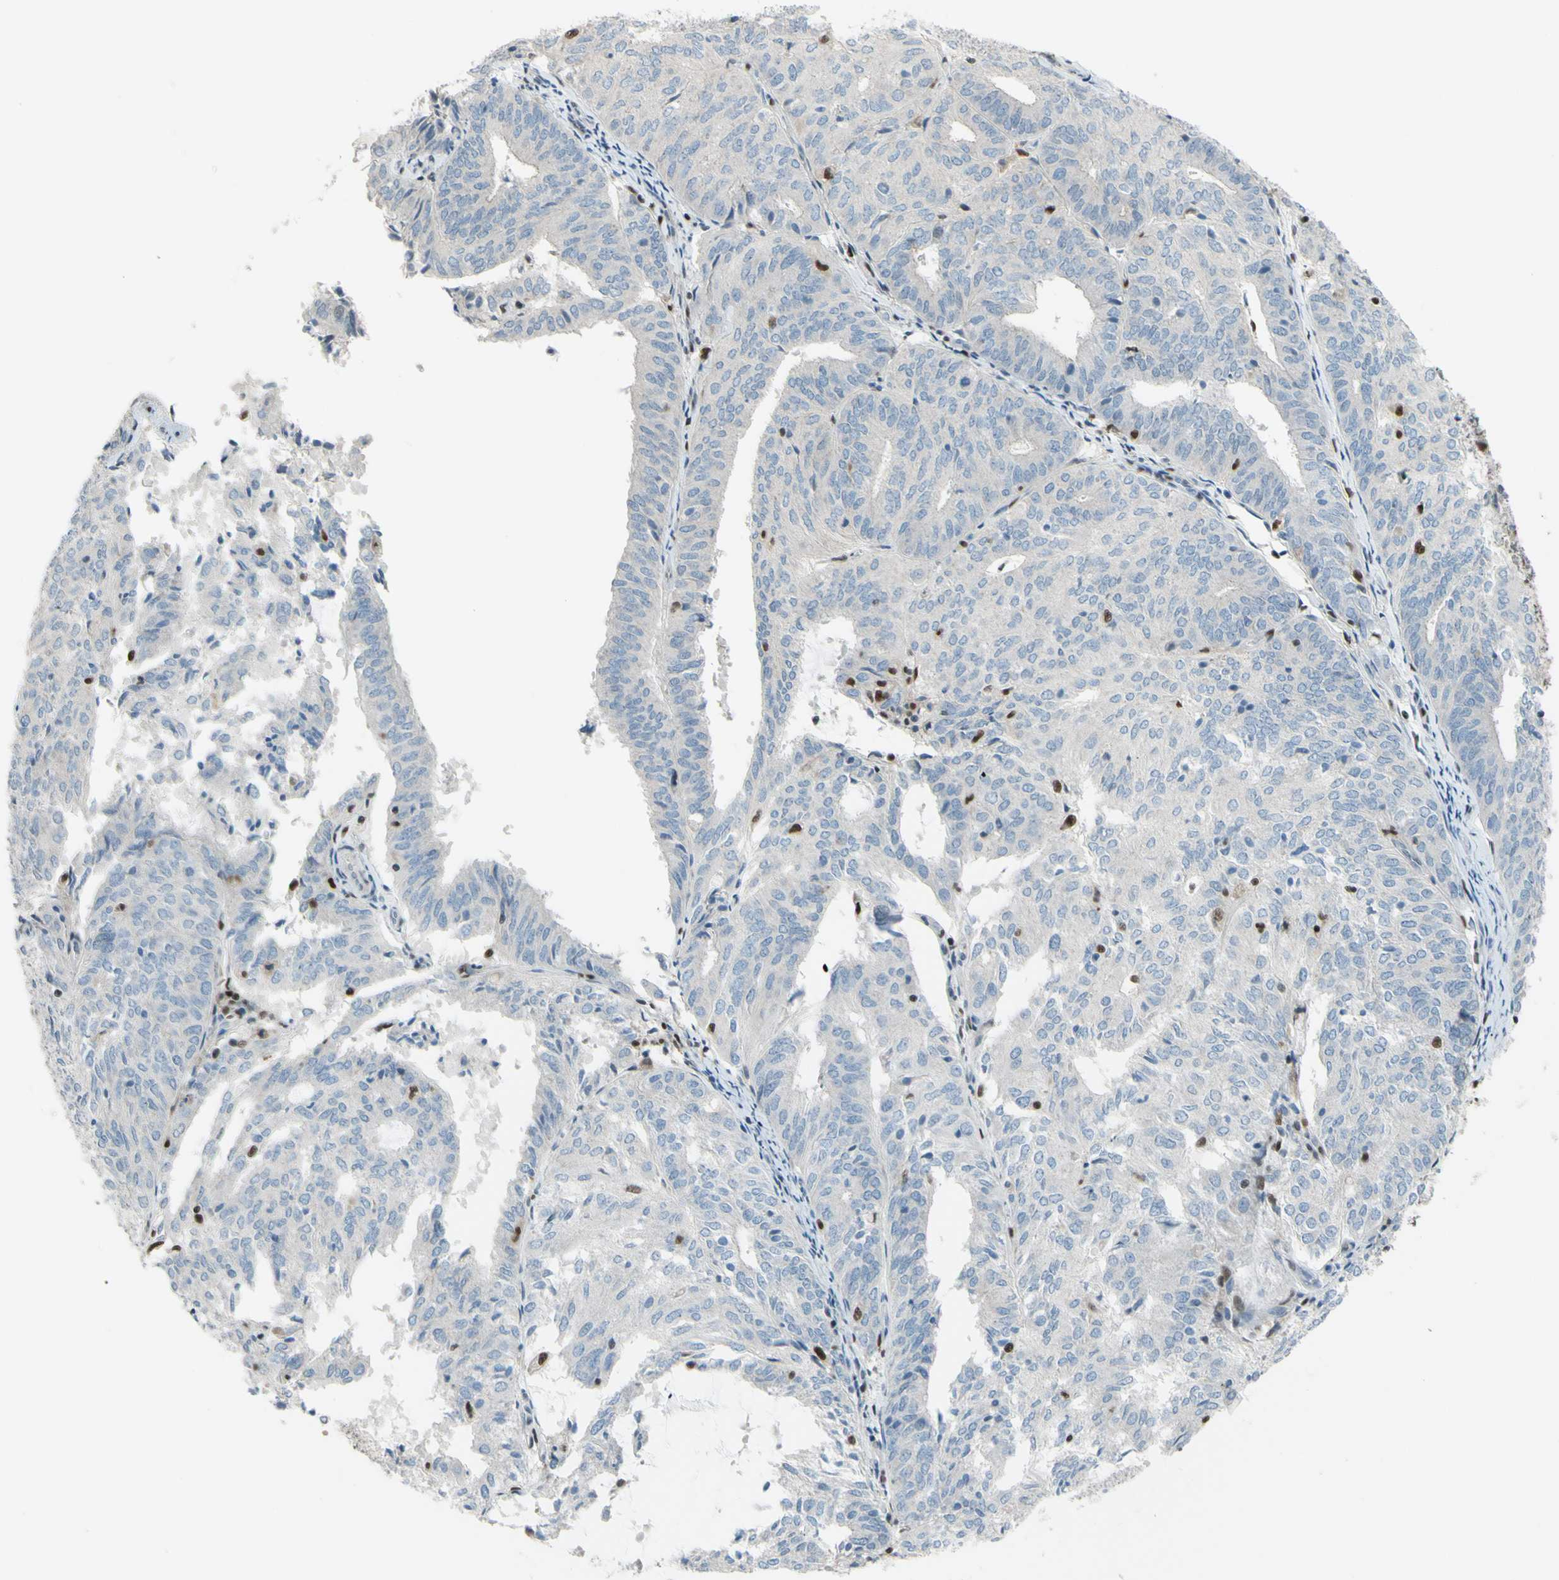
{"staining": {"intensity": "weak", "quantity": ">75%", "location": "cytoplasmic/membranous"}, "tissue": "endometrial cancer", "cell_type": "Tumor cells", "image_type": "cancer", "snomed": [{"axis": "morphology", "description": "Adenocarcinoma, NOS"}, {"axis": "topography", "description": "Uterus"}], "caption": "Immunohistochemical staining of human adenocarcinoma (endometrial) reveals weak cytoplasmic/membranous protein expression in approximately >75% of tumor cells. (Stains: DAB (3,3'-diaminobenzidine) in brown, nuclei in blue, Microscopy: brightfield microscopy at high magnification).", "gene": "FKBP5", "patient": {"sex": "female", "age": 60}}